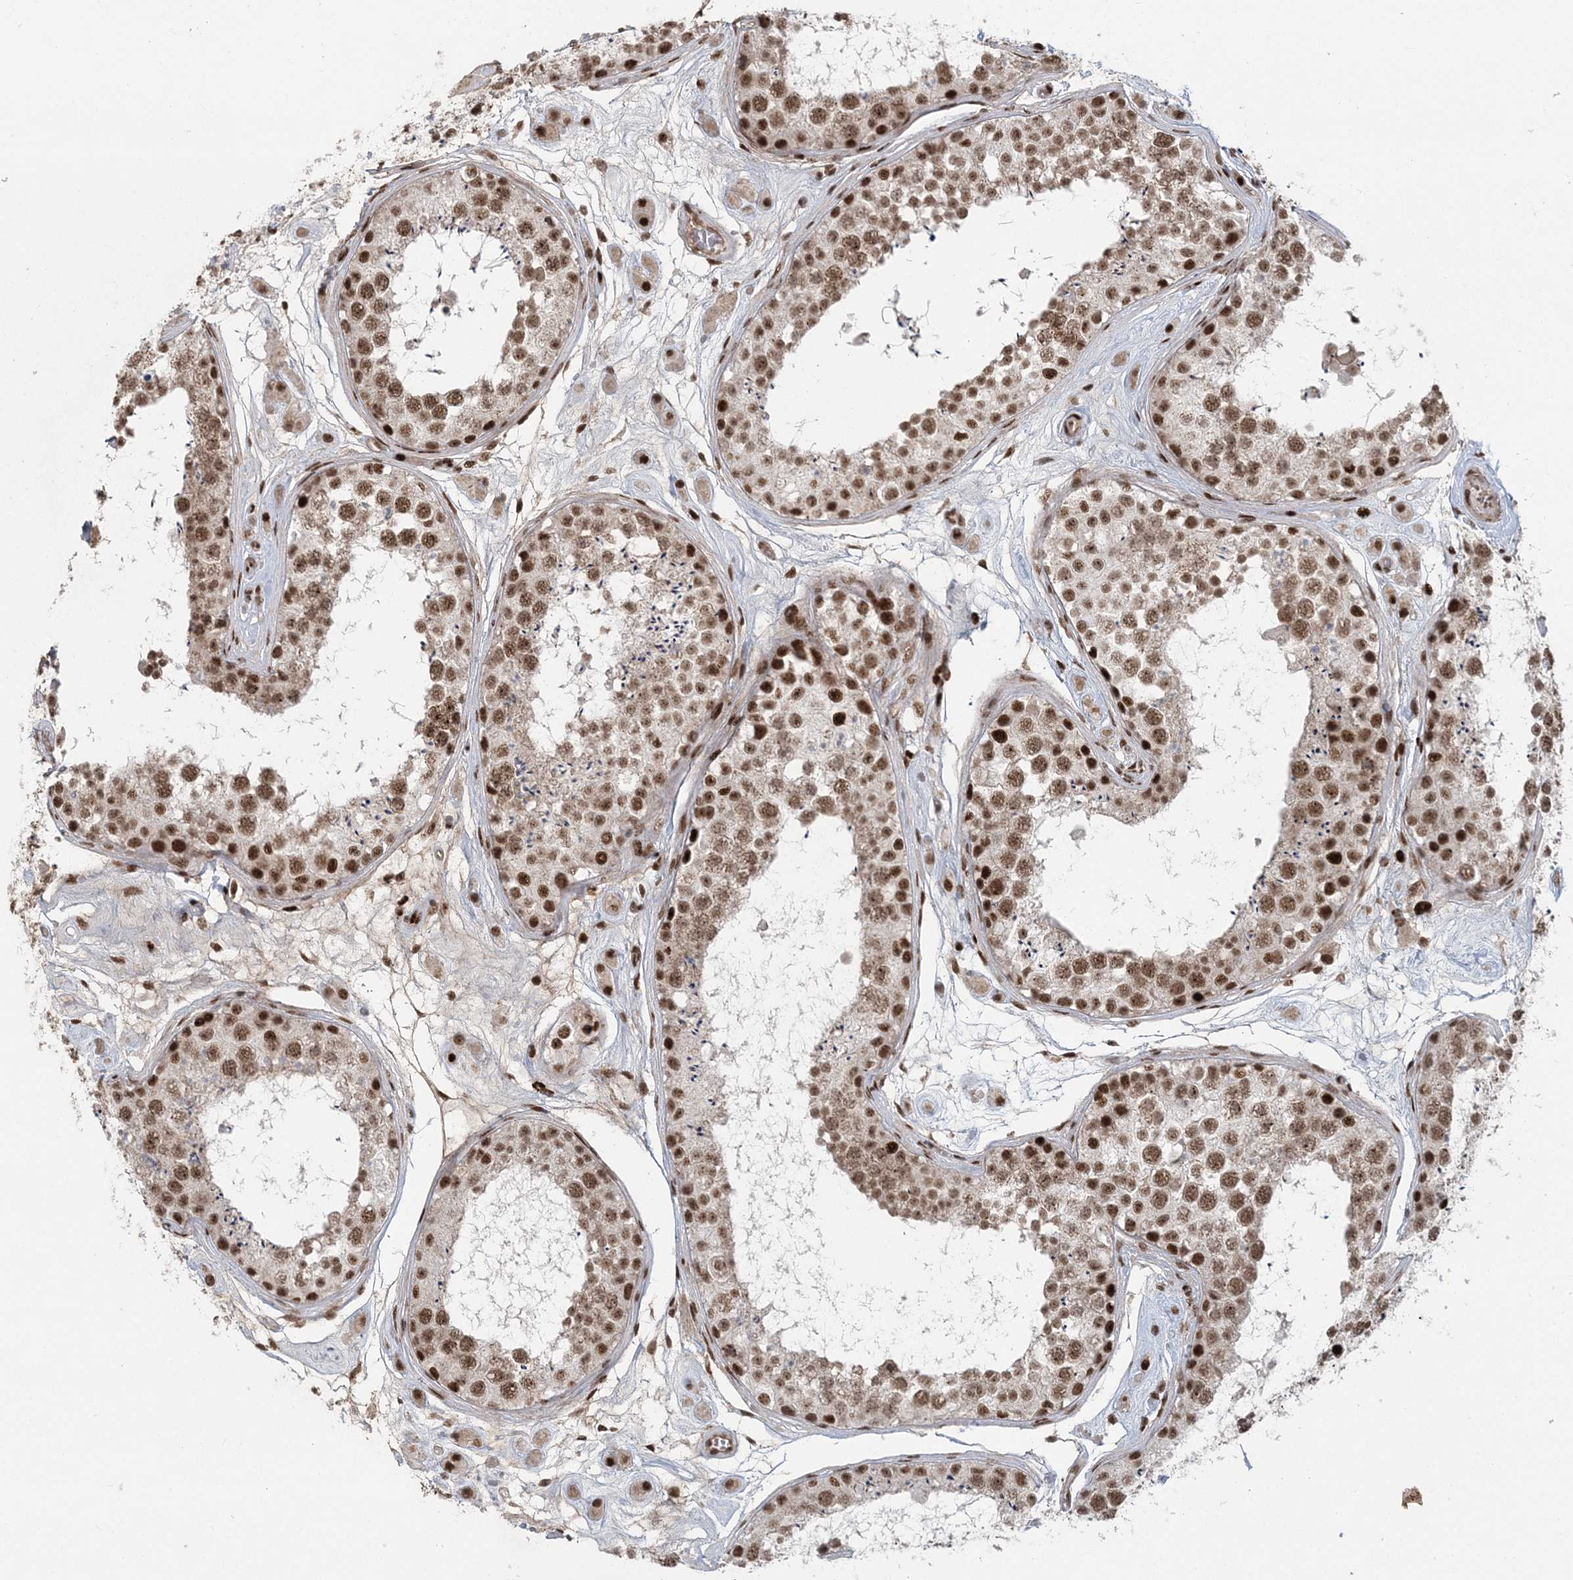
{"staining": {"intensity": "moderate", "quantity": ">75%", "location": "nuclear"}, "tissue": "testis", "cell_type": "Cells in seminiferous ducts", "image_type": "normal", "snomed": [{"axis": "morphology", "description": "Normal tissue, NOS"}, {"axis": "topography", "description": "Testis"}], "caption": "Immunohistochemical staining of unremarkable testis displays >75% levels of moderate nuclear protein positivity in about >75% of cells in seminiferous ducts. (DAB IHC with brightfield microscopy, high magnification).", "gene": "CWC22", "patient": {"sex": "male", "age": 25}}